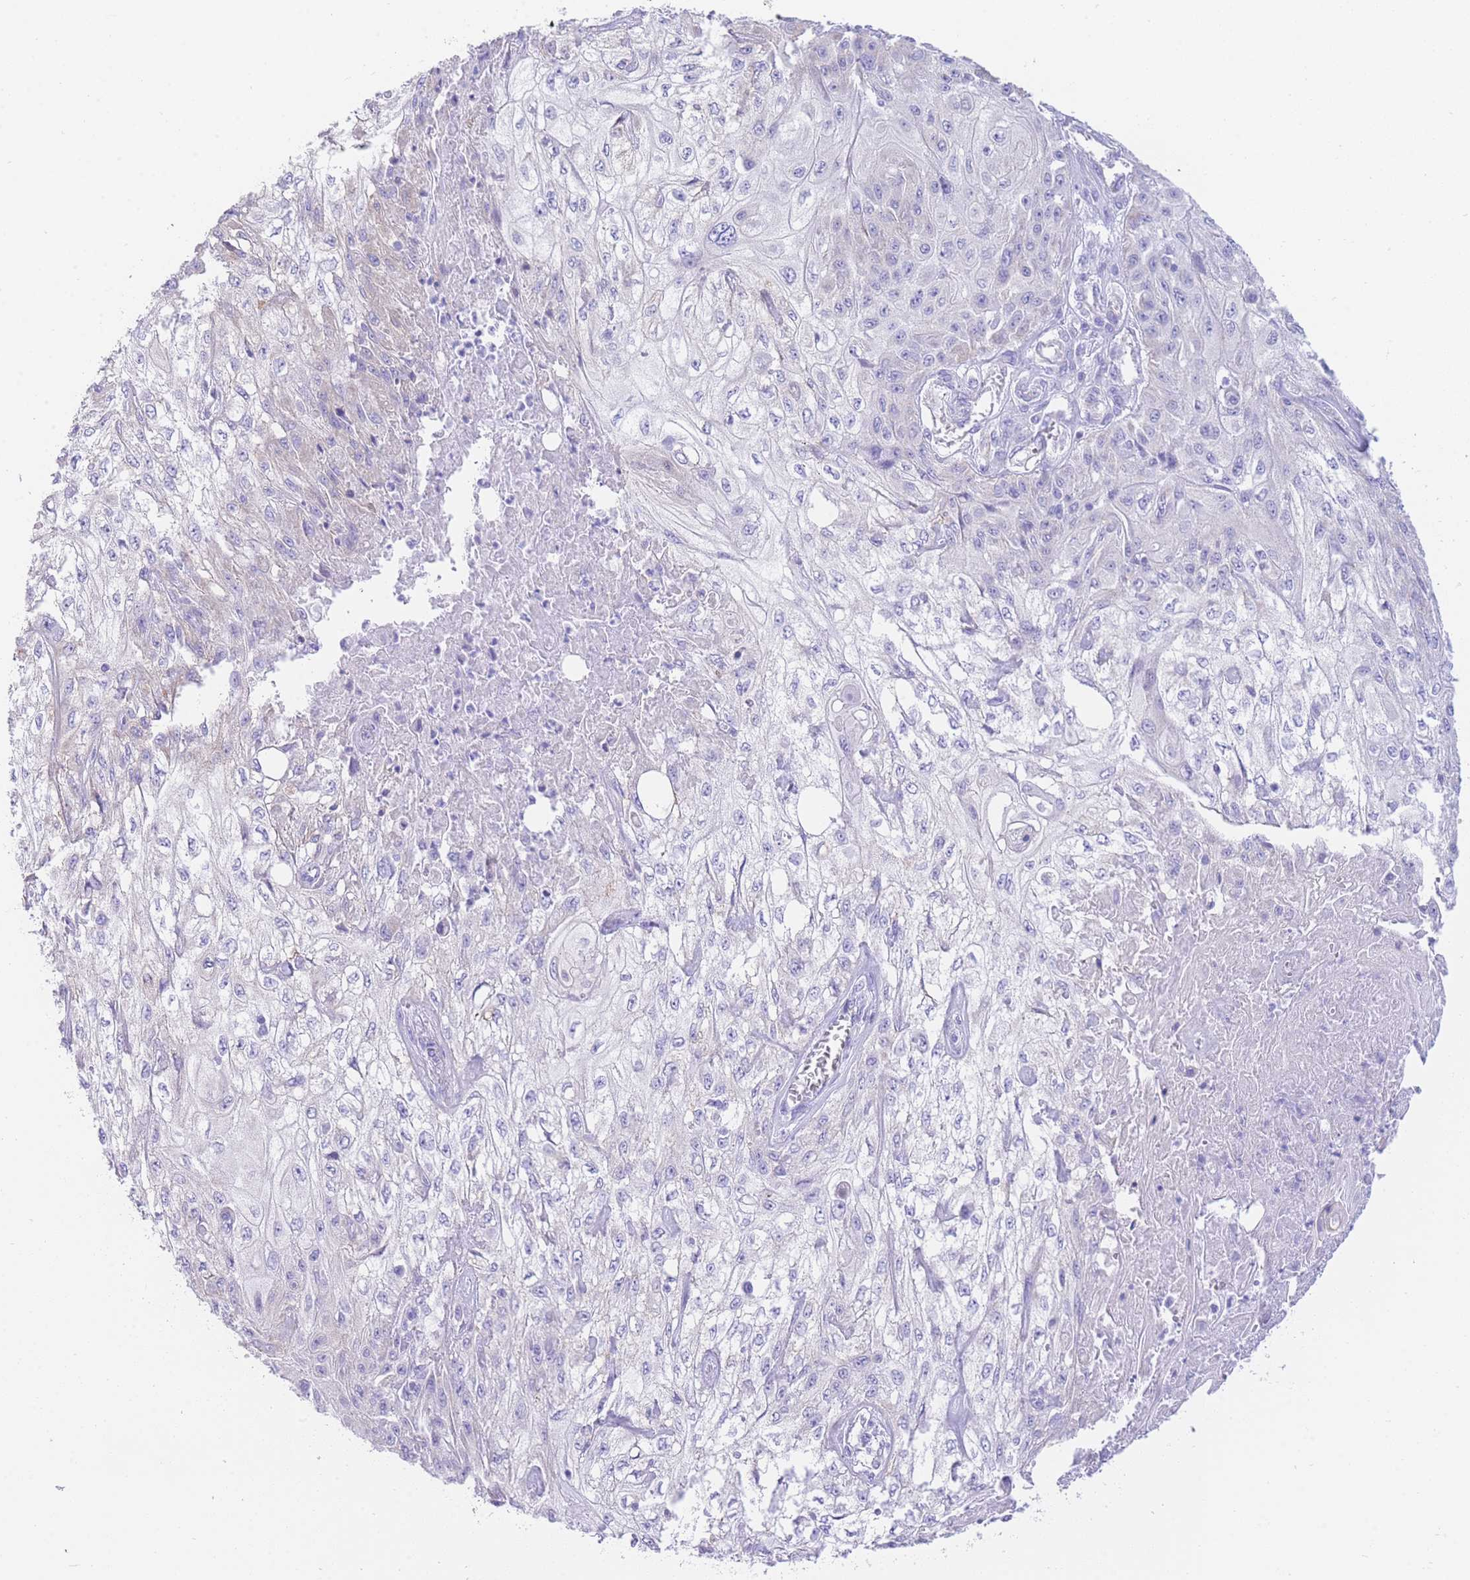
{"staining": {"intensity": "negative", "quantity": "none", "location": "none"}, "tissue": "skin cancer", "cell_type": "Tumor cells", "image_type": "cancer", "snomed": [{"axis": "morphology", "description": "Squamous cell carcinoma, NOS"}, {"axis": "morphology", "description": "Squamous cell carcinoma, metastatic, NOS"}, {"axis": "topography", "description": "Skin"}, {"axis": "topography", "description": "Lymph node"}], "caption": "Immunohistochemistry (IHC) of human skin cancer (squamous cell carcinoma) shows no expression in tumor cells.", "gene": "ACSM4", "patient": {"sex": "male", "age": 75}}